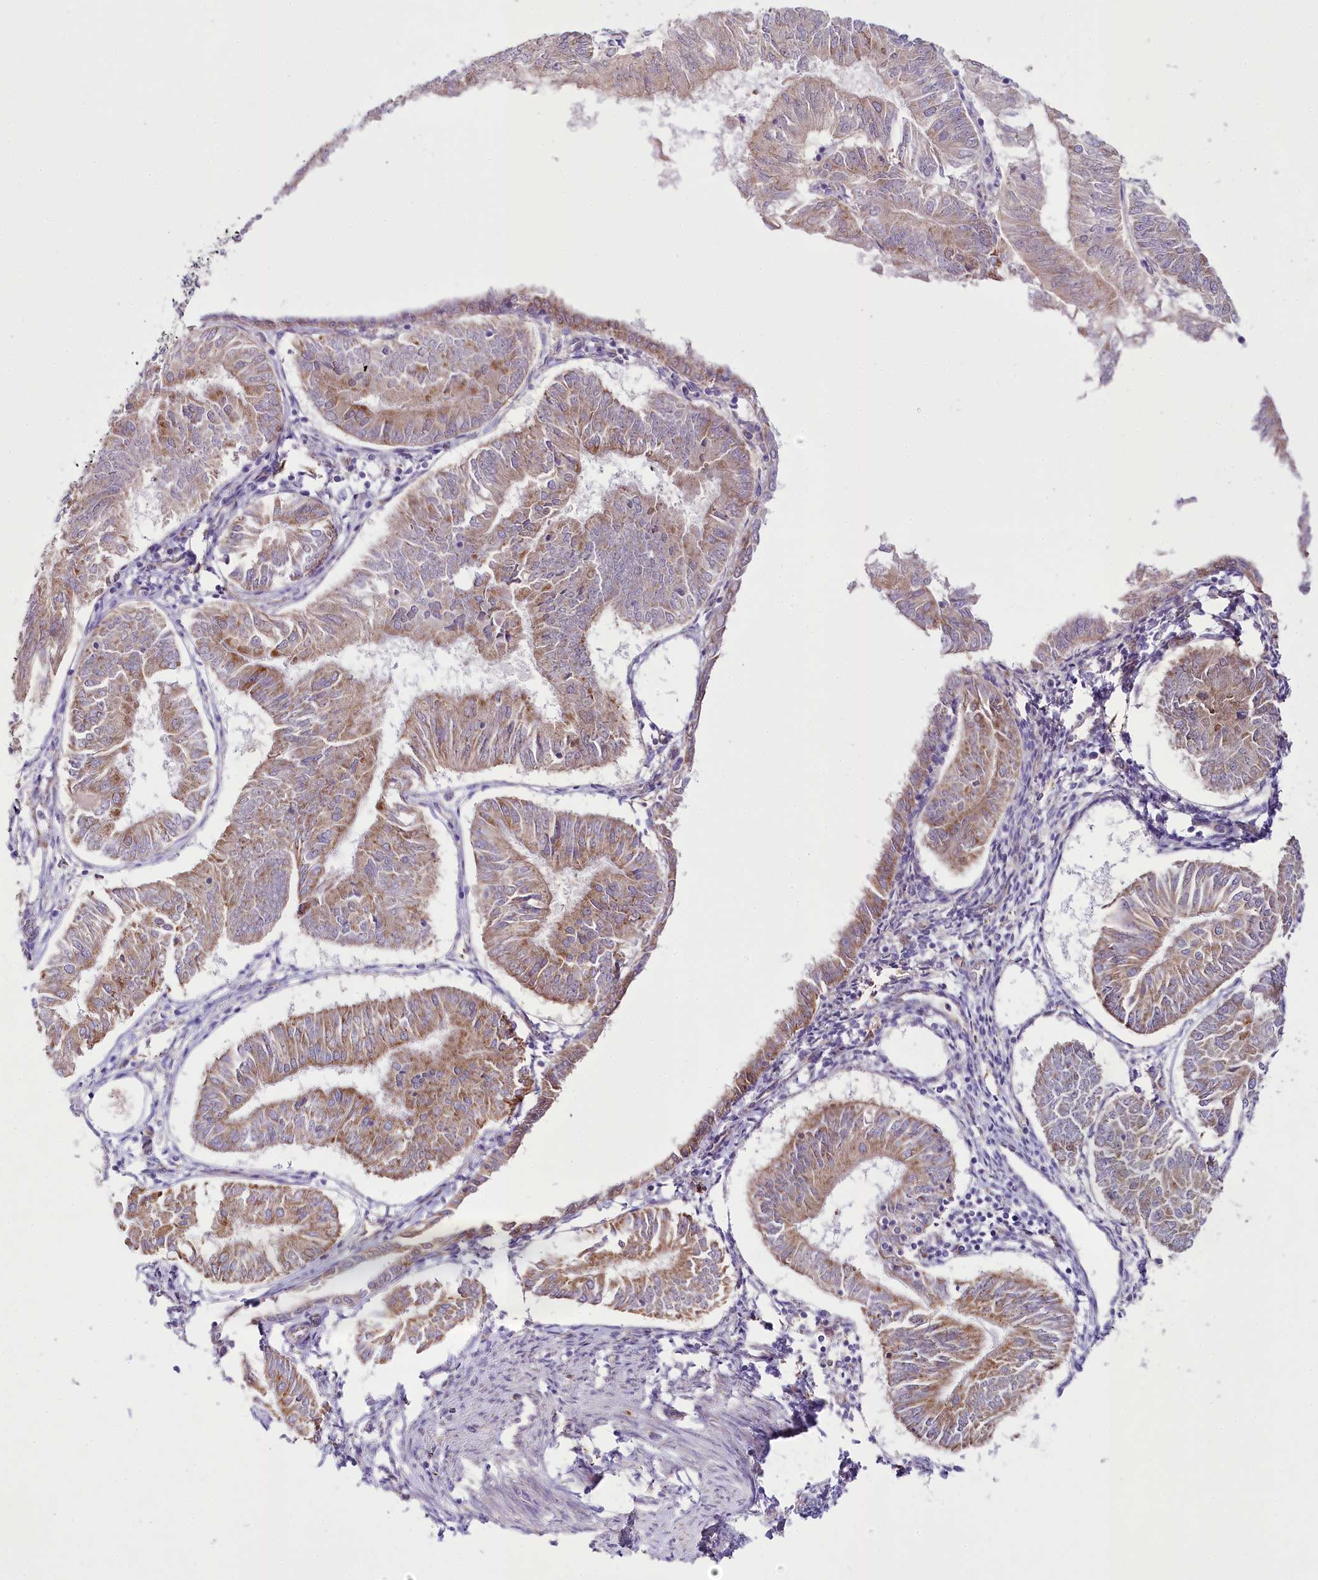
{"staining": {"intensity": "moderate", "quantity": "25%-75%", "location": "cytoplasmic/membranous"}, "tissue": "endometrial cancer", "cell_type": "Tumor cells", "image_type": "cancer", "snomed": [{"axis": "morphology", "description": "Adenocarcinoma, NOS"}, {"axis": "topography", "description": "Endometrium"}], "caption": "IHC staining of endometrial adenocarcinoma, which reveals medium levels of moderate cytoplasmic/membranous expression in about 25%-75% of tumor cells indicating moderate cytoplasmic/membranous protein positivity. The staining was performed using DAB (3,3'-diaminobenzidine) (brown) for protein detection and nuclei were counterstained in hematoxylin (blue).", "gene": "THUMPD3", "patient": {"sex": "female", "age": 58}}